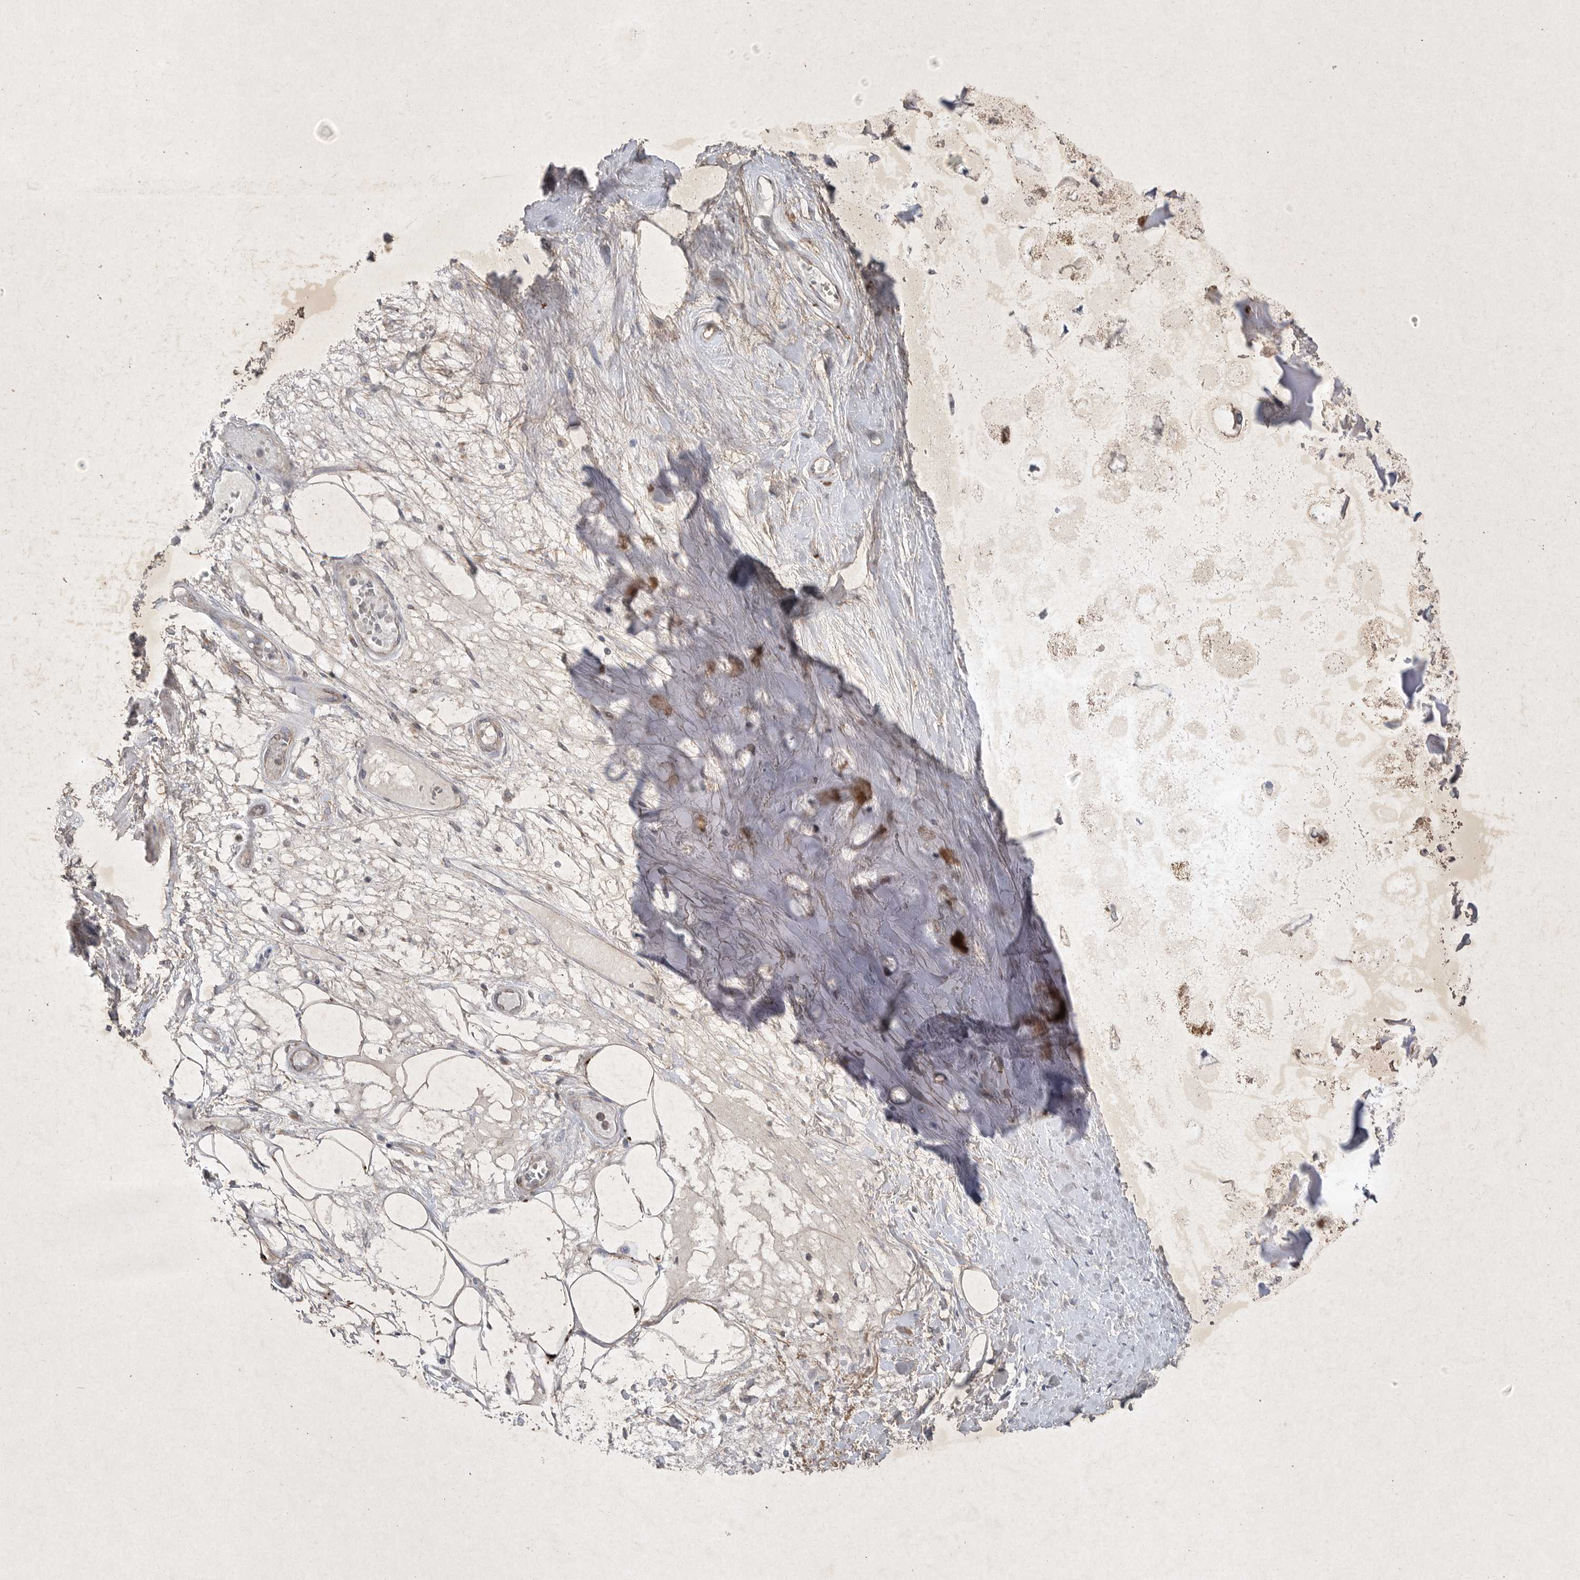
{"staining": {"intensity": "weak", "quantity": ">75%", "location": "cytoplasmic/membranous"}, "tissue": "adipose tissue", "cell_type": "Adipocytes", "image_type": "normal", "snomed": [{"axis": "morphology", "description": "Normal tissue, NOS"}, {"axis": "topography", "description": "Bronchus"}], "caption": "Human adipose tissue stained with a brown dye shows weak cytoplasmic/membranous positive staining in approximately >75% of adipocytes.", "gene": "DDR1", "patient": {"sex": "male", "age": 66}}